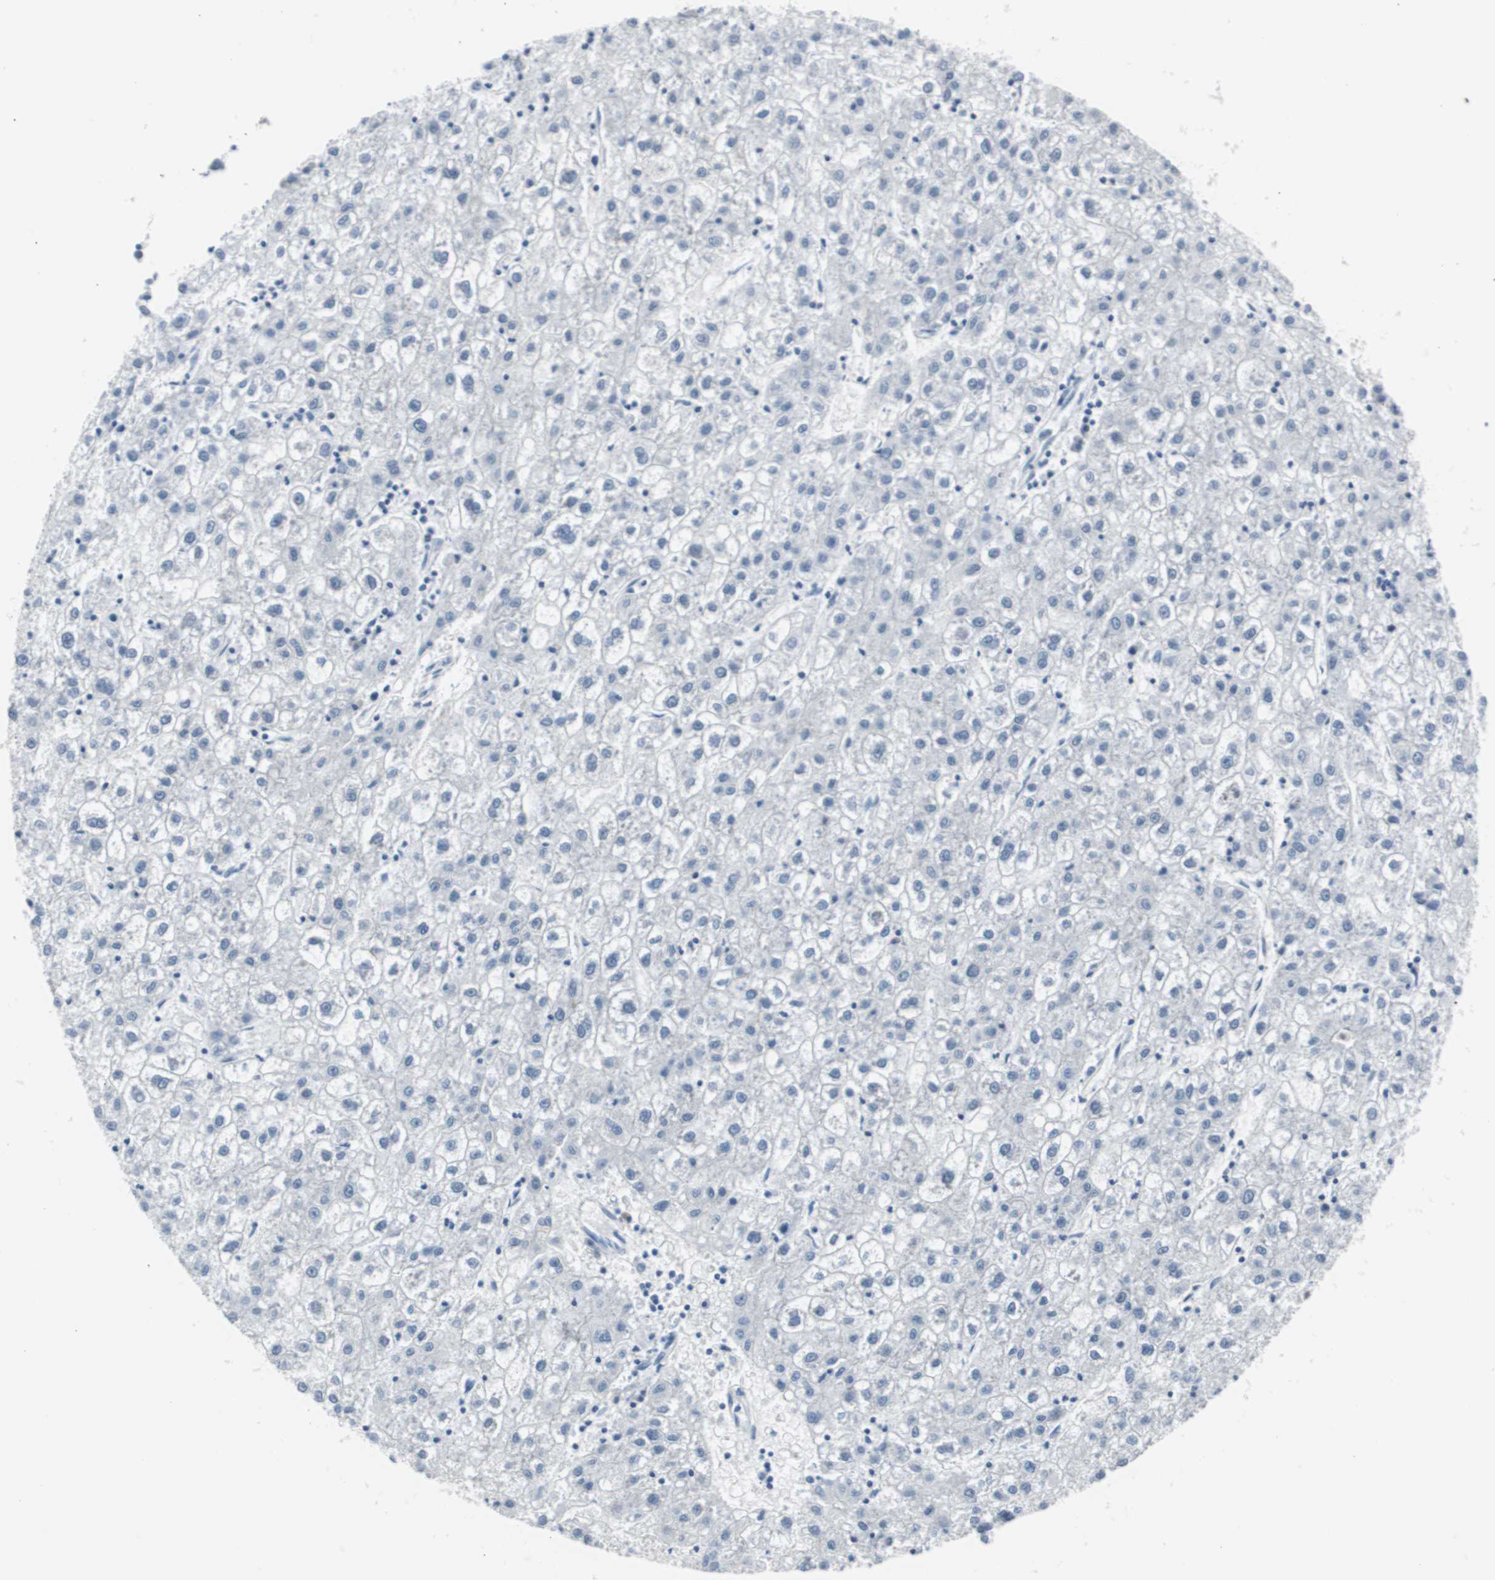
{"staining": {"intensity": "negative", "quantity": "none", "location": "none"}, "tissue": "liver cancer", "cell_type": "Tumor cells", "image_type": "cancer", "snomed": [{"axis": "morphology", "description": "Carcinoma, Hepatocellular, NOS"}, {"axis": "topography", "description": "Liver"}], "caption": "DAB immunohistochemical staining of human hepatocellular carcinoma (liver) demonstrates no significant staining in tumor cells.", "gene": "RPS12", "patient": {"sex": "male", "age": 72}}